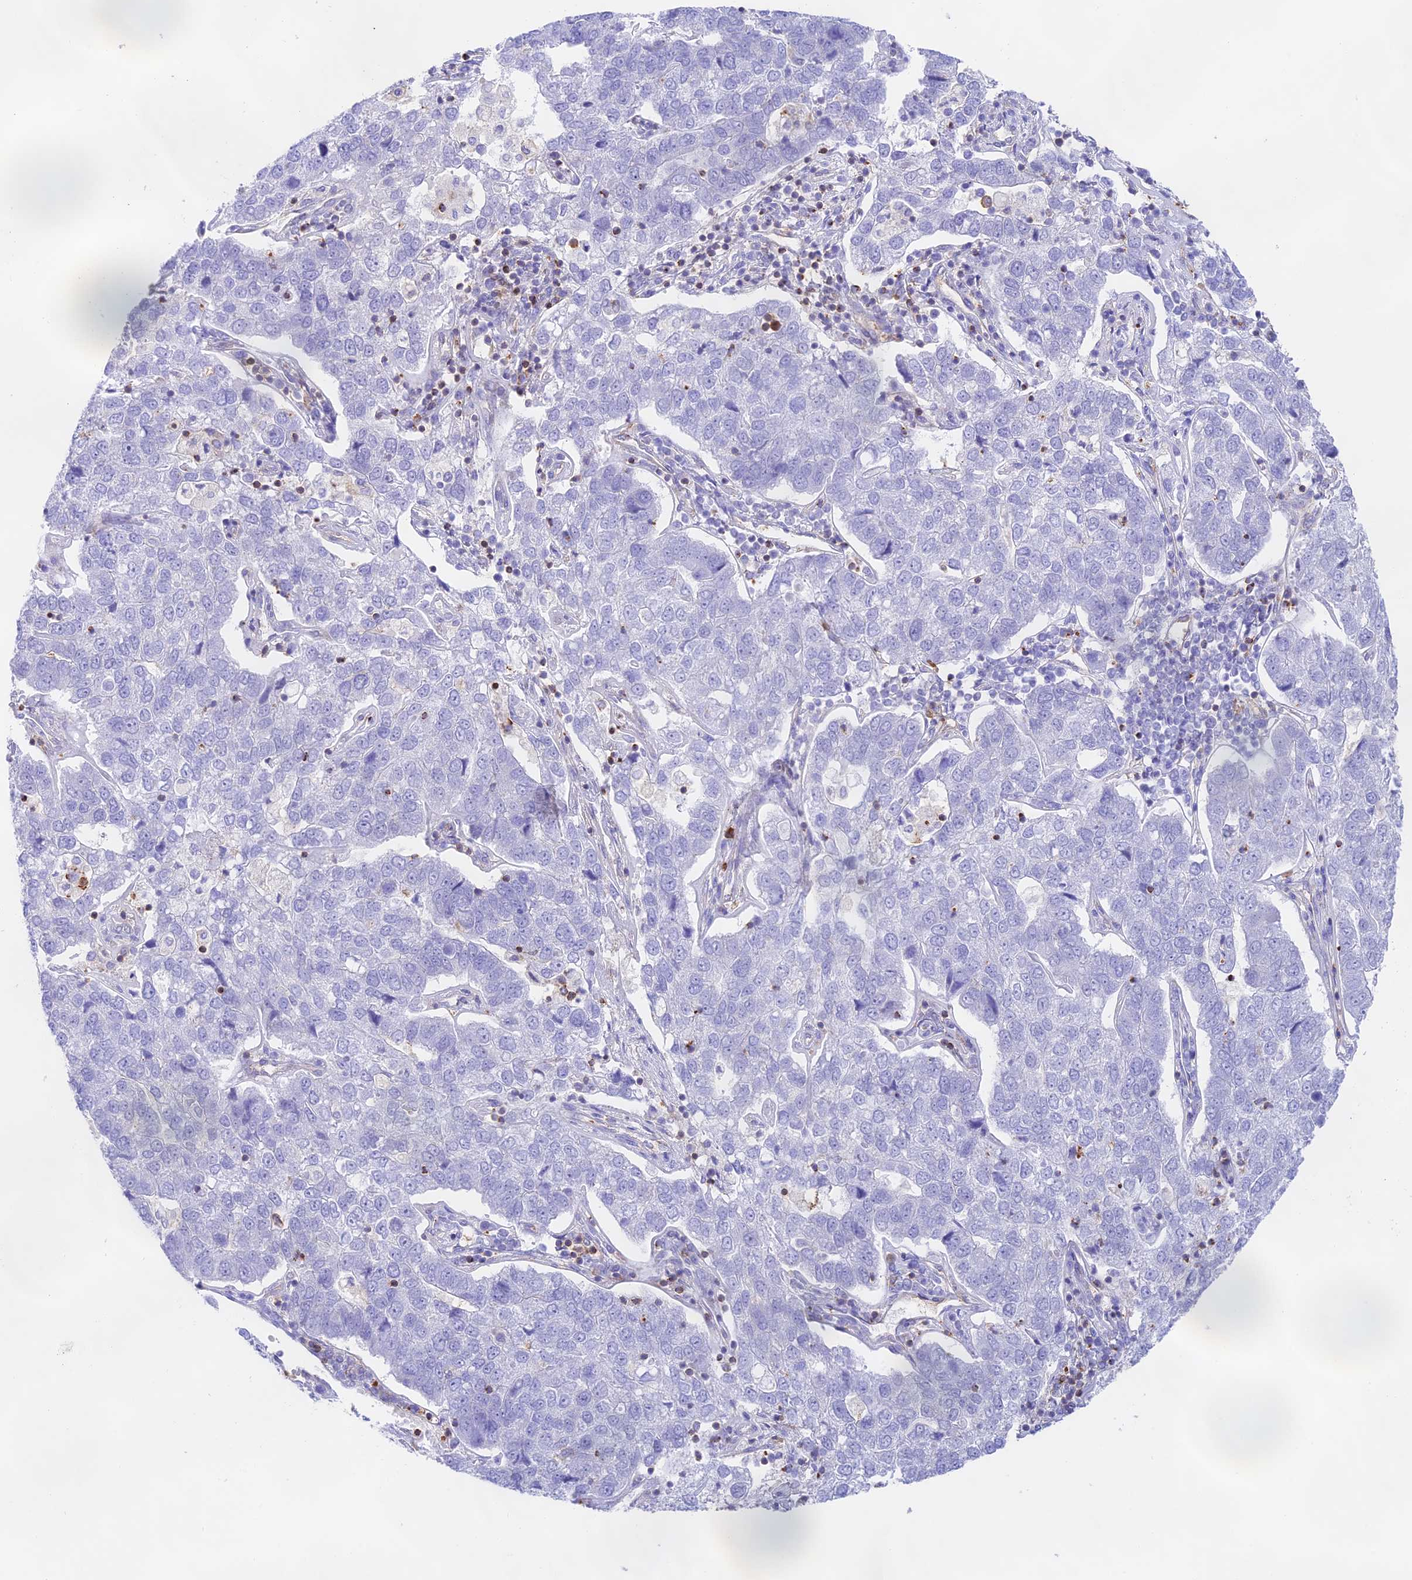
{"staining": {"intensity": "negative", "quantity": "none", "location": "none"}, "tissue": "pancreatic cancer", "cell_type": "Tumor cells", "image_type": "cancer", "snomed": [{"axis": "morphology", "description": "Adenocarcinoma, NOS"}, {"axis": "topography", "description": "Pancreas"}], "caption": "This histopathology image is of pancreatic adenocarcinoma stained with immunohistochemistry (IHC) to label a protein in brown with the nuclei are counter-stained blue. There is no expression in tumor cells. The staining is performed using DAB brown chromogen with nuclei counter-stained in using hematoxylin.", "gene": "DENND1C", "patient": {"sex": "female", "age": 61}}